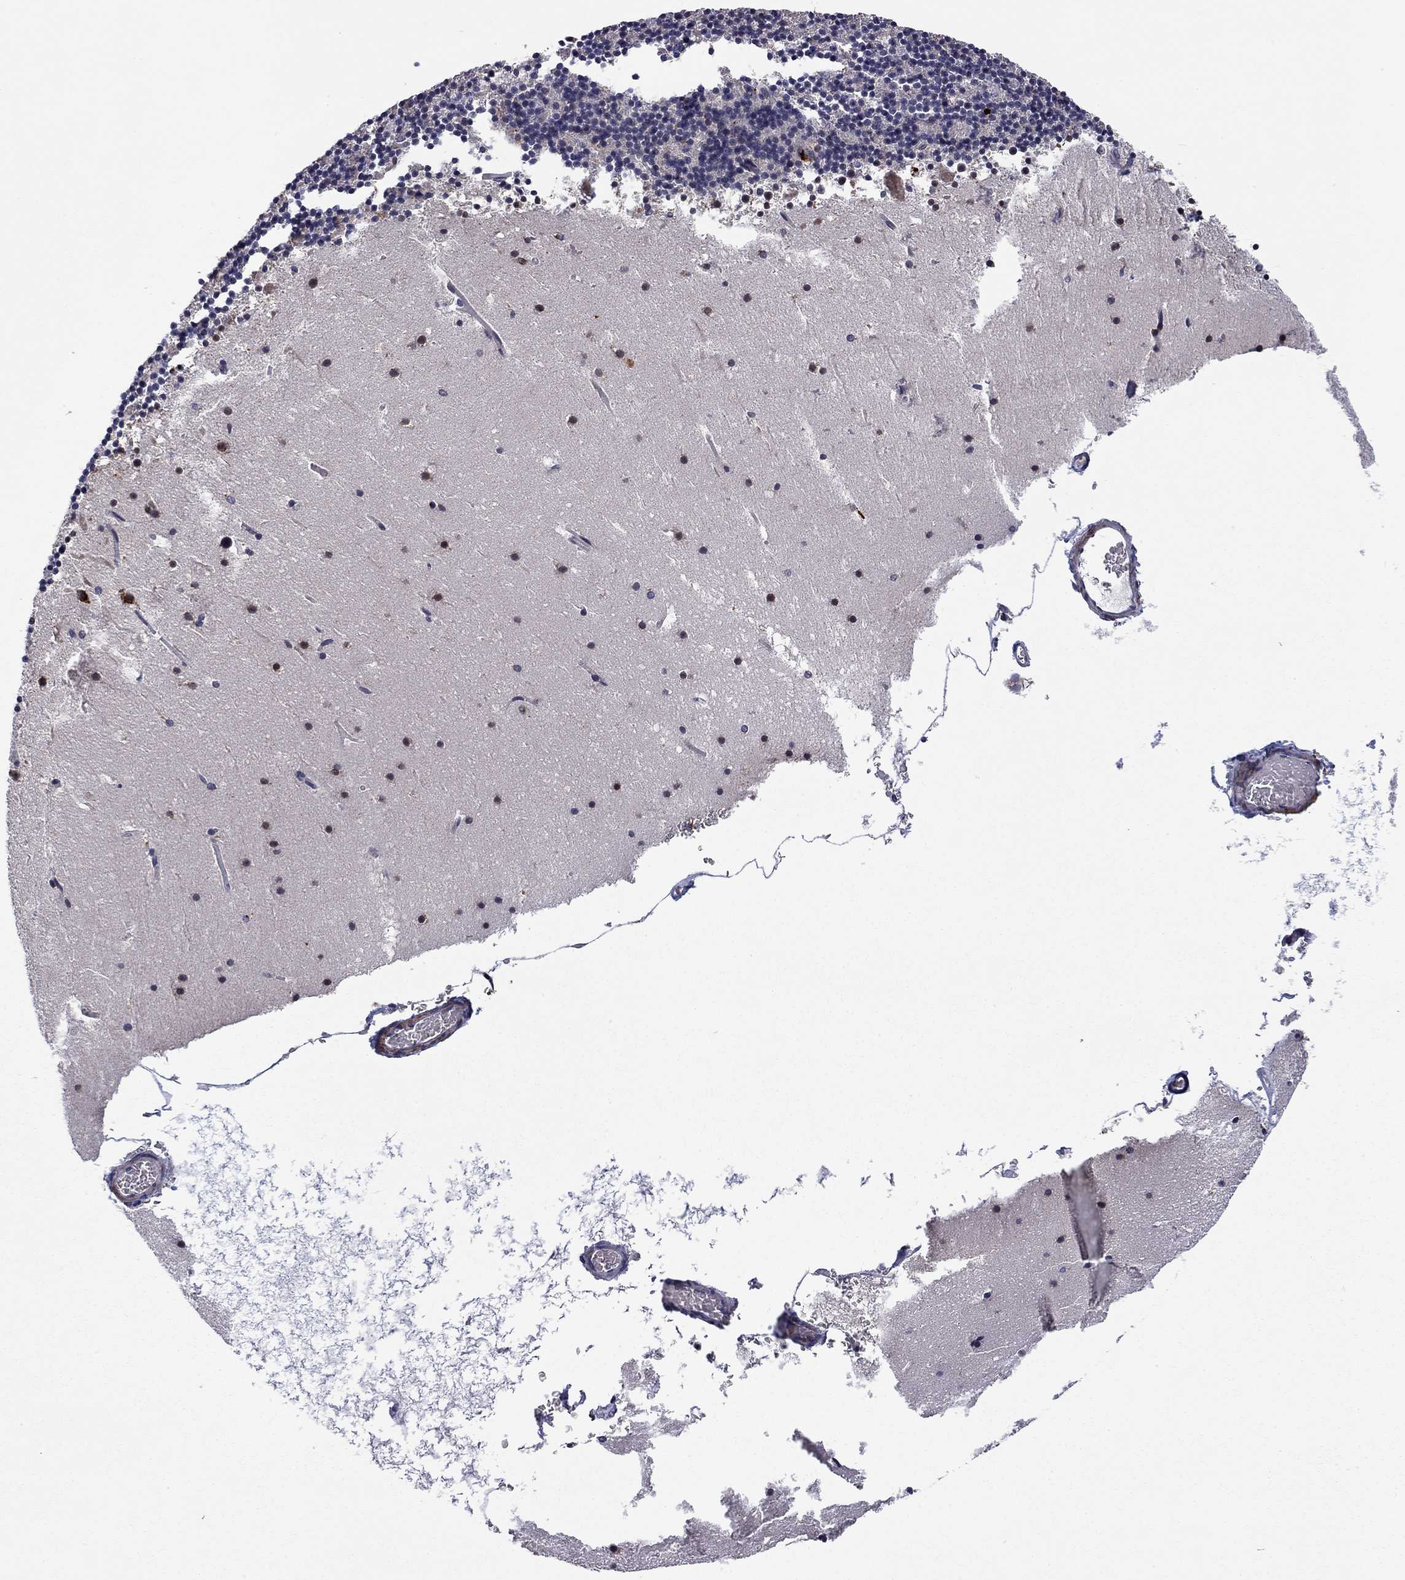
{"staining": {"intensity": "moderate", "quantity": "<25%", "location": "cytoplasmic/membranous"}, "tissue": "cerebellum", "cell_type": "Cells in granular layer", "image_type": "normal", "snomed": [{"axis": "morphology", "description": "Normal tissue, NOS"}, {"axis": "topography", "description": "Cerebellum"}], "caption": "Approximately <25% of cells in granular layer in normal cerebellum reveal moderate cytoplasmic/membranous protein positivity as visualized by brown immunohistochemical staining.", "gene": "IDS", "patient": {"sex": "male", "age": 37}}